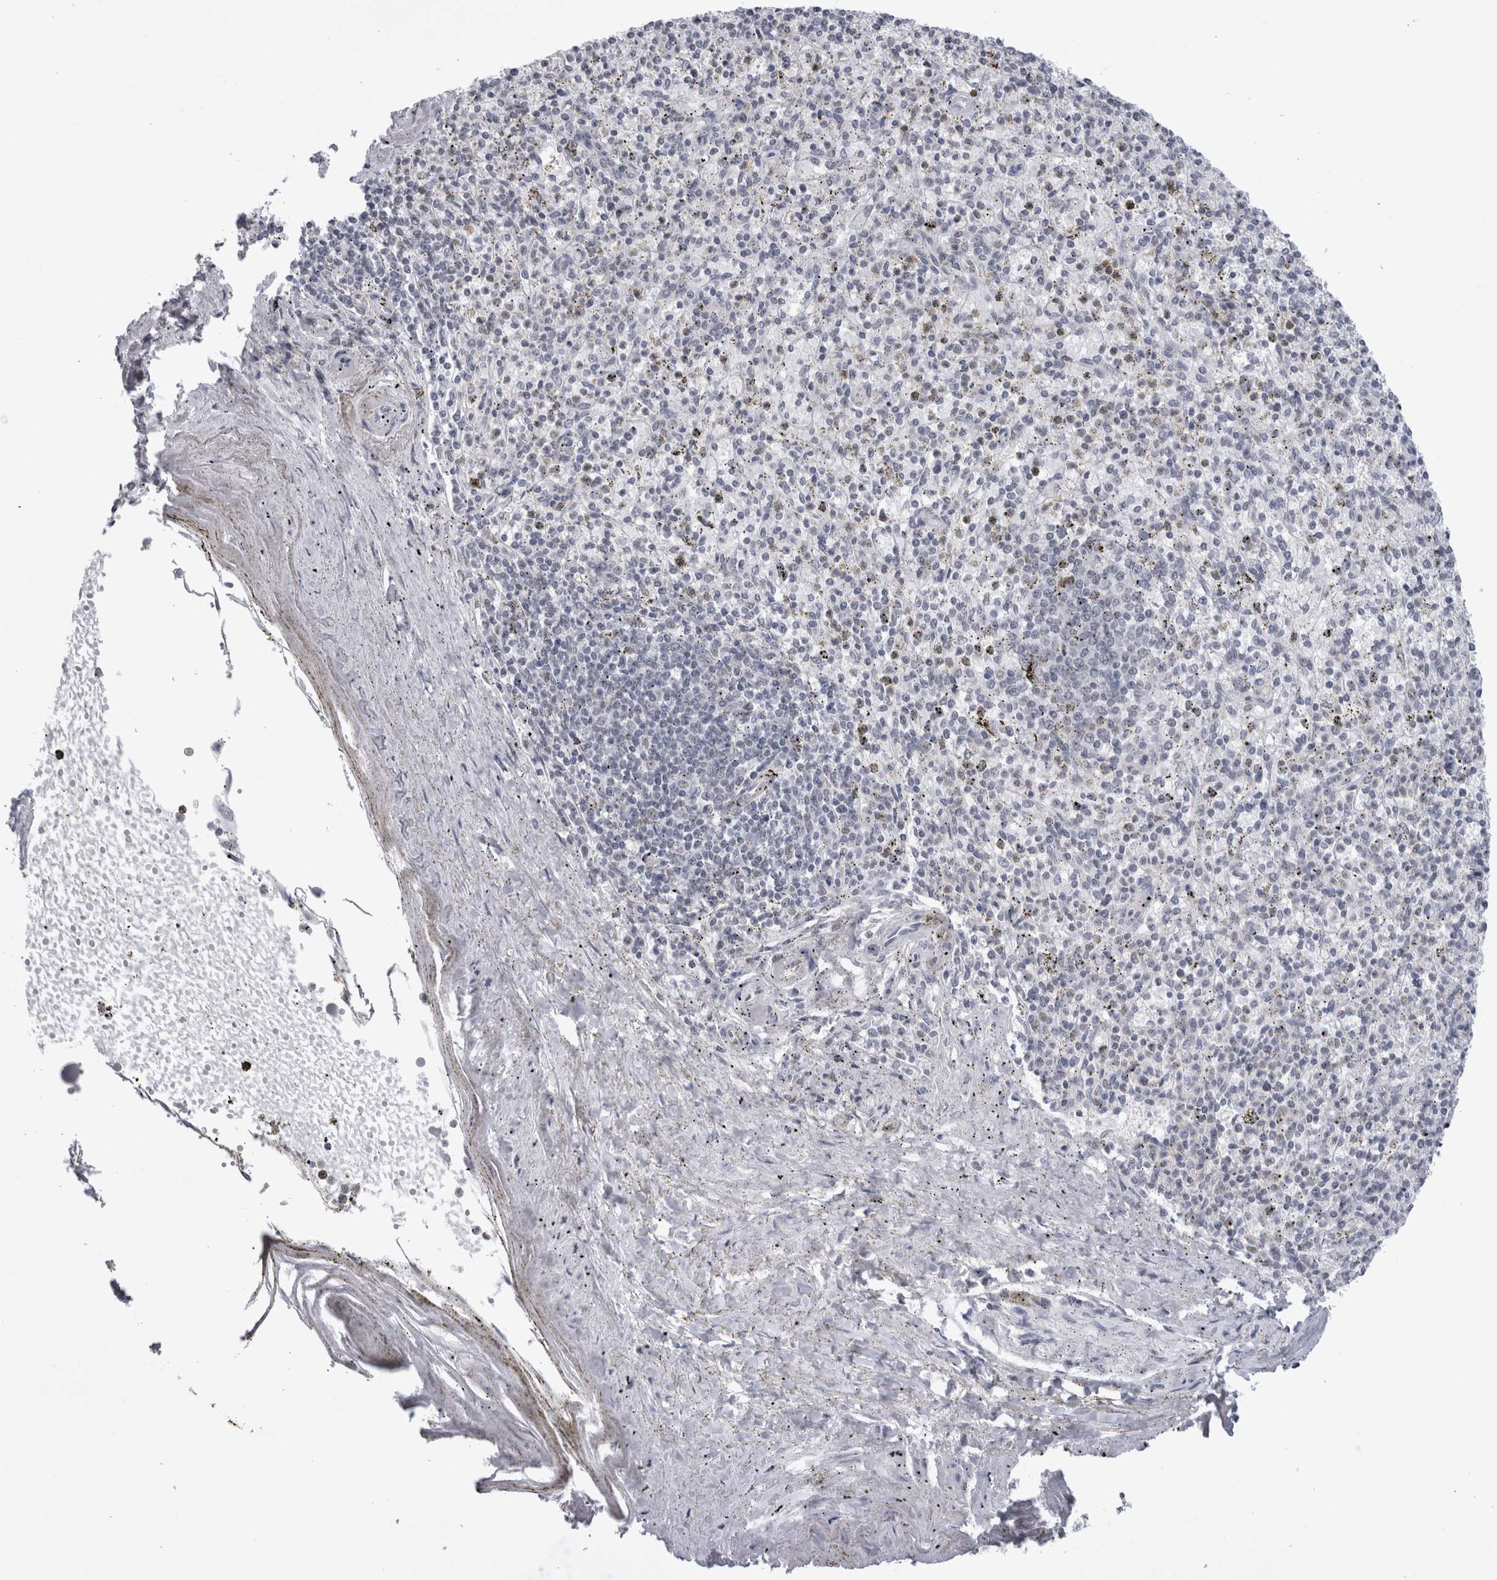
{"staining": {"intensity": "negative", "quantity": "none", "location": "none"}, "tissue": "spleen", "cell_type": "Cells in red pulp", "image_type": "normal", "snomed": [{"axis": "morphology", "description": "Normal tissue, NOS"}, {"axis": "topography", "description": "Spleen"}], "caption": "This image is of benign spleen stained with IHC to label a protein in brown with the nuclei are counter-stained blue. There is no staining in cells in red pulp. Brightfield microscopy of IHC stained with DAB (3,3'-diaminobenzidine) (brown) and hematoxylin (blue), captured at high magnification.", "gene": "API5", "patient": {"sex": "male", "age": 72}}